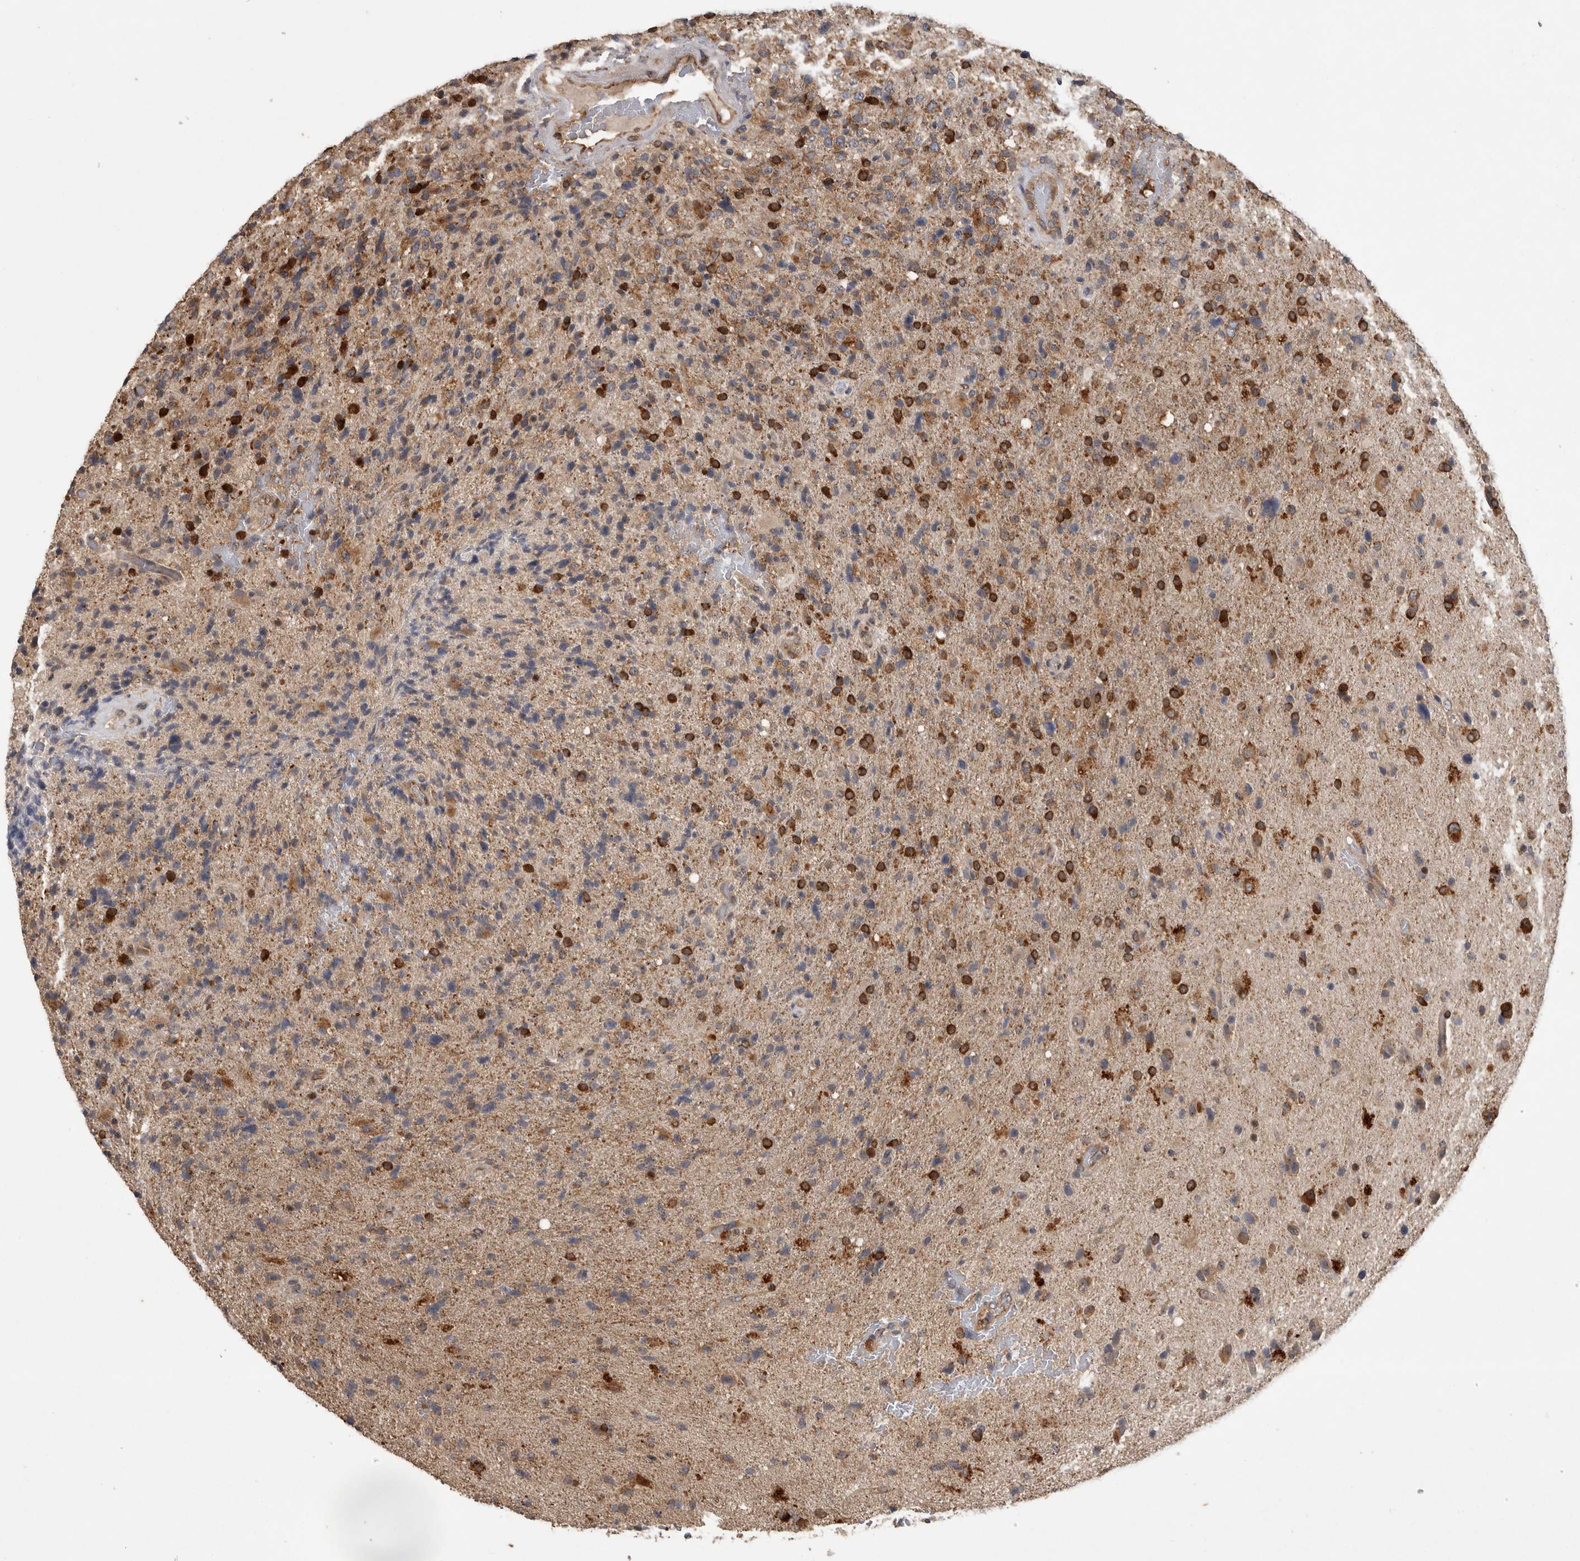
{"staining": {"intensity": "strong", "quantity": "25%-75%", "location": "cytoplasmic/membranous"}, "tissue": "glioma", "cell_type": "Tumor cells", "image_type": "cancer", "snomed": [{"axis": "morphology", "description": "Glioma, malignant, High grade"}, {"axis": "topography", "description": "Brain"}], "caption": "There is high levels of strong cytoplasmic/membranous positivity in tumor cells of malignant glioma (high-grade), as demonstrated by immunohistochemical staining (brown color).", "gene": "ATXN2", "patient": {"sex": "male", "age": 72}}